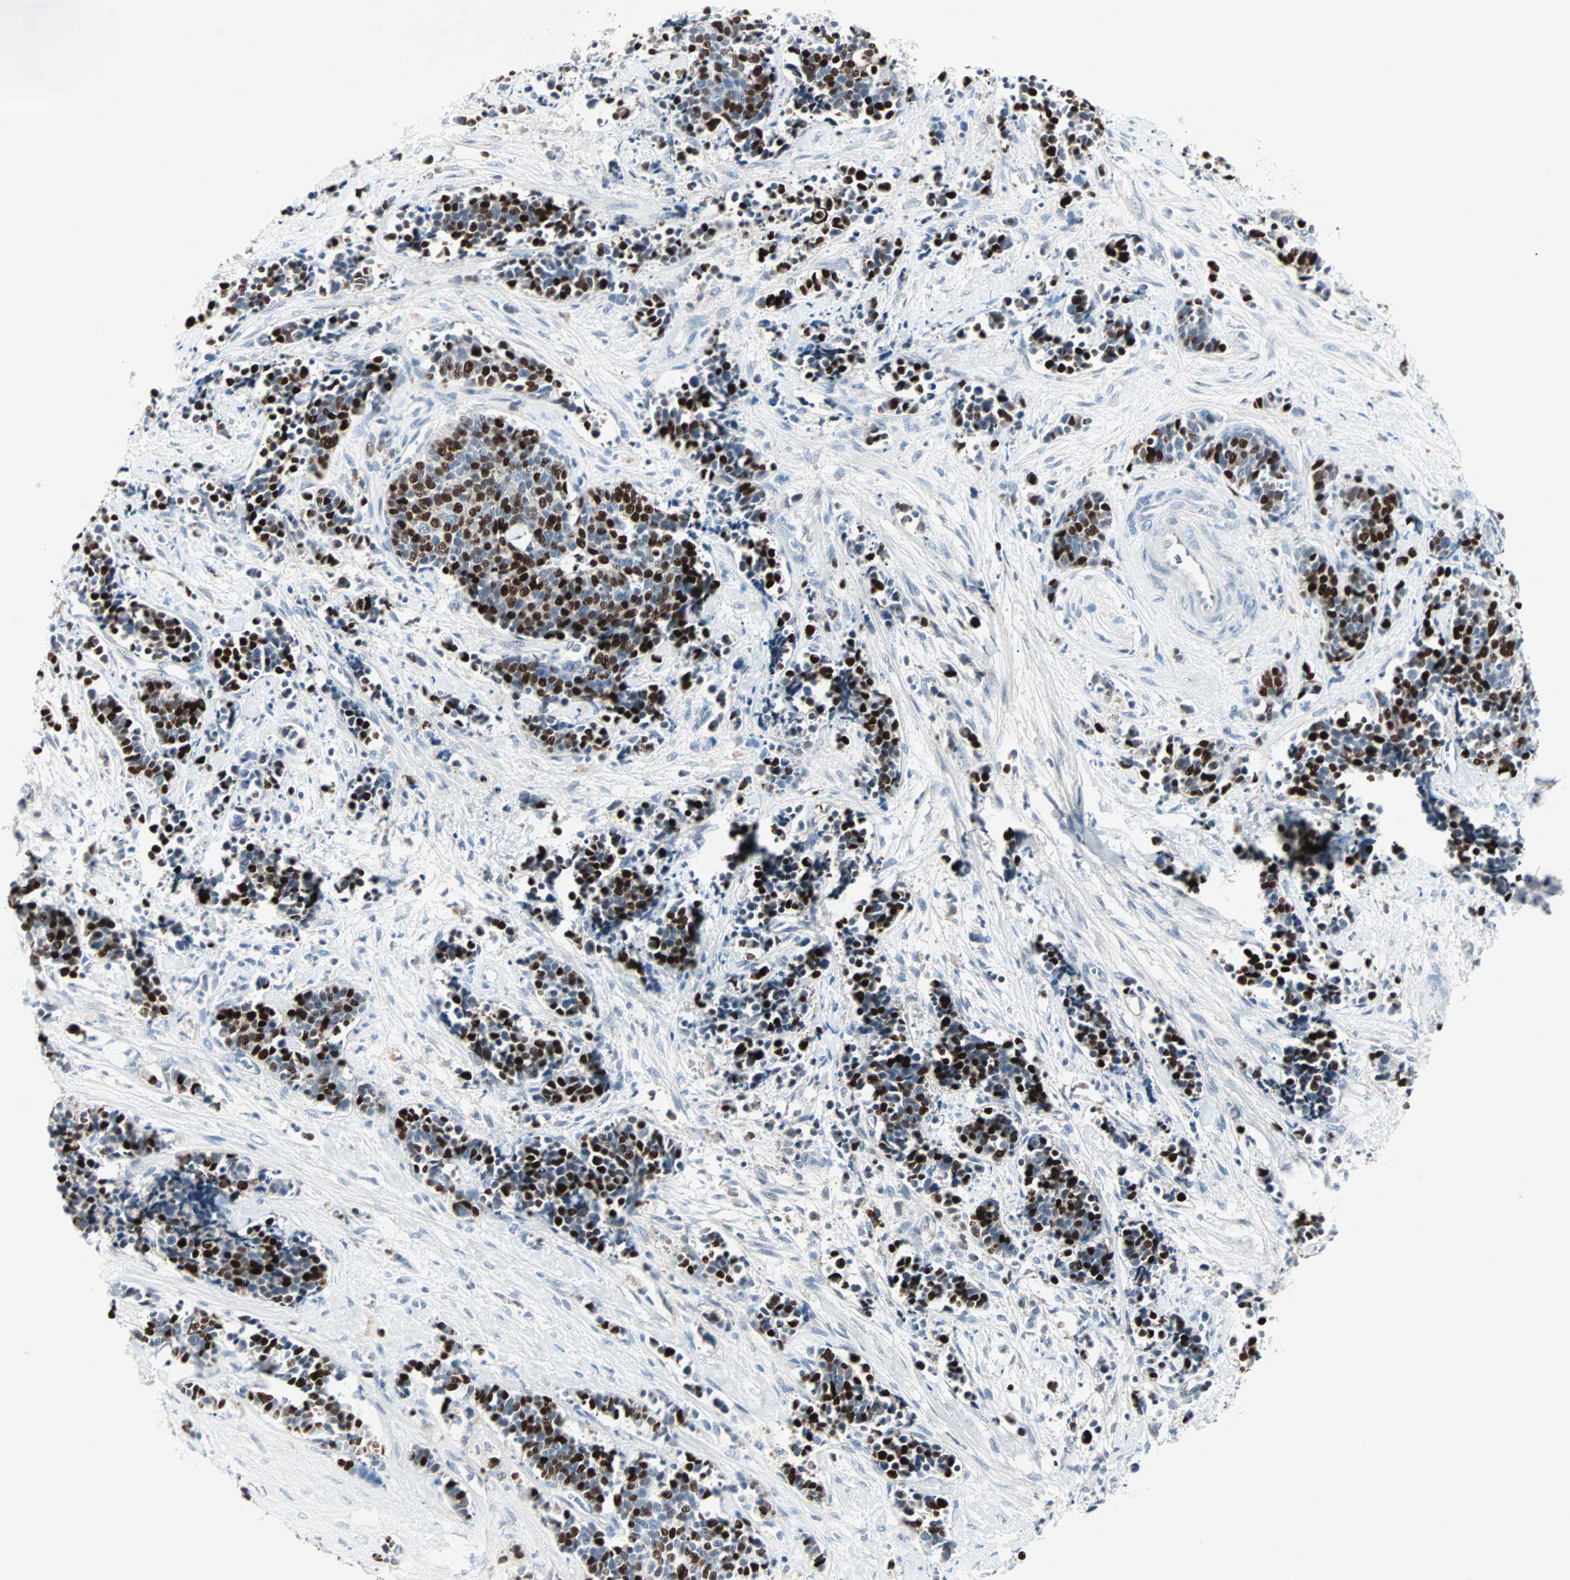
{"staining": {"intensity": "strong", "quantity": "25%-75%", "location": "nuclear"}, "tissue": "cervical cancer", "cell_type": "Tumor cells", "image_type": "cancer", "snomed": [{"axis": "morphology", "description": "Squamous cell carcinoma, NOS"}, {"axis": "topography", "description": "Cervix"}], "caption": "Human cervical squamous cell carcinoma stained for a protein (brown) reveals strong nuclear positive positivity in approximately 25%-75% of tumor cells.", "gene": "CCNE2", "patient": {"sex": "female", "age": 35}}